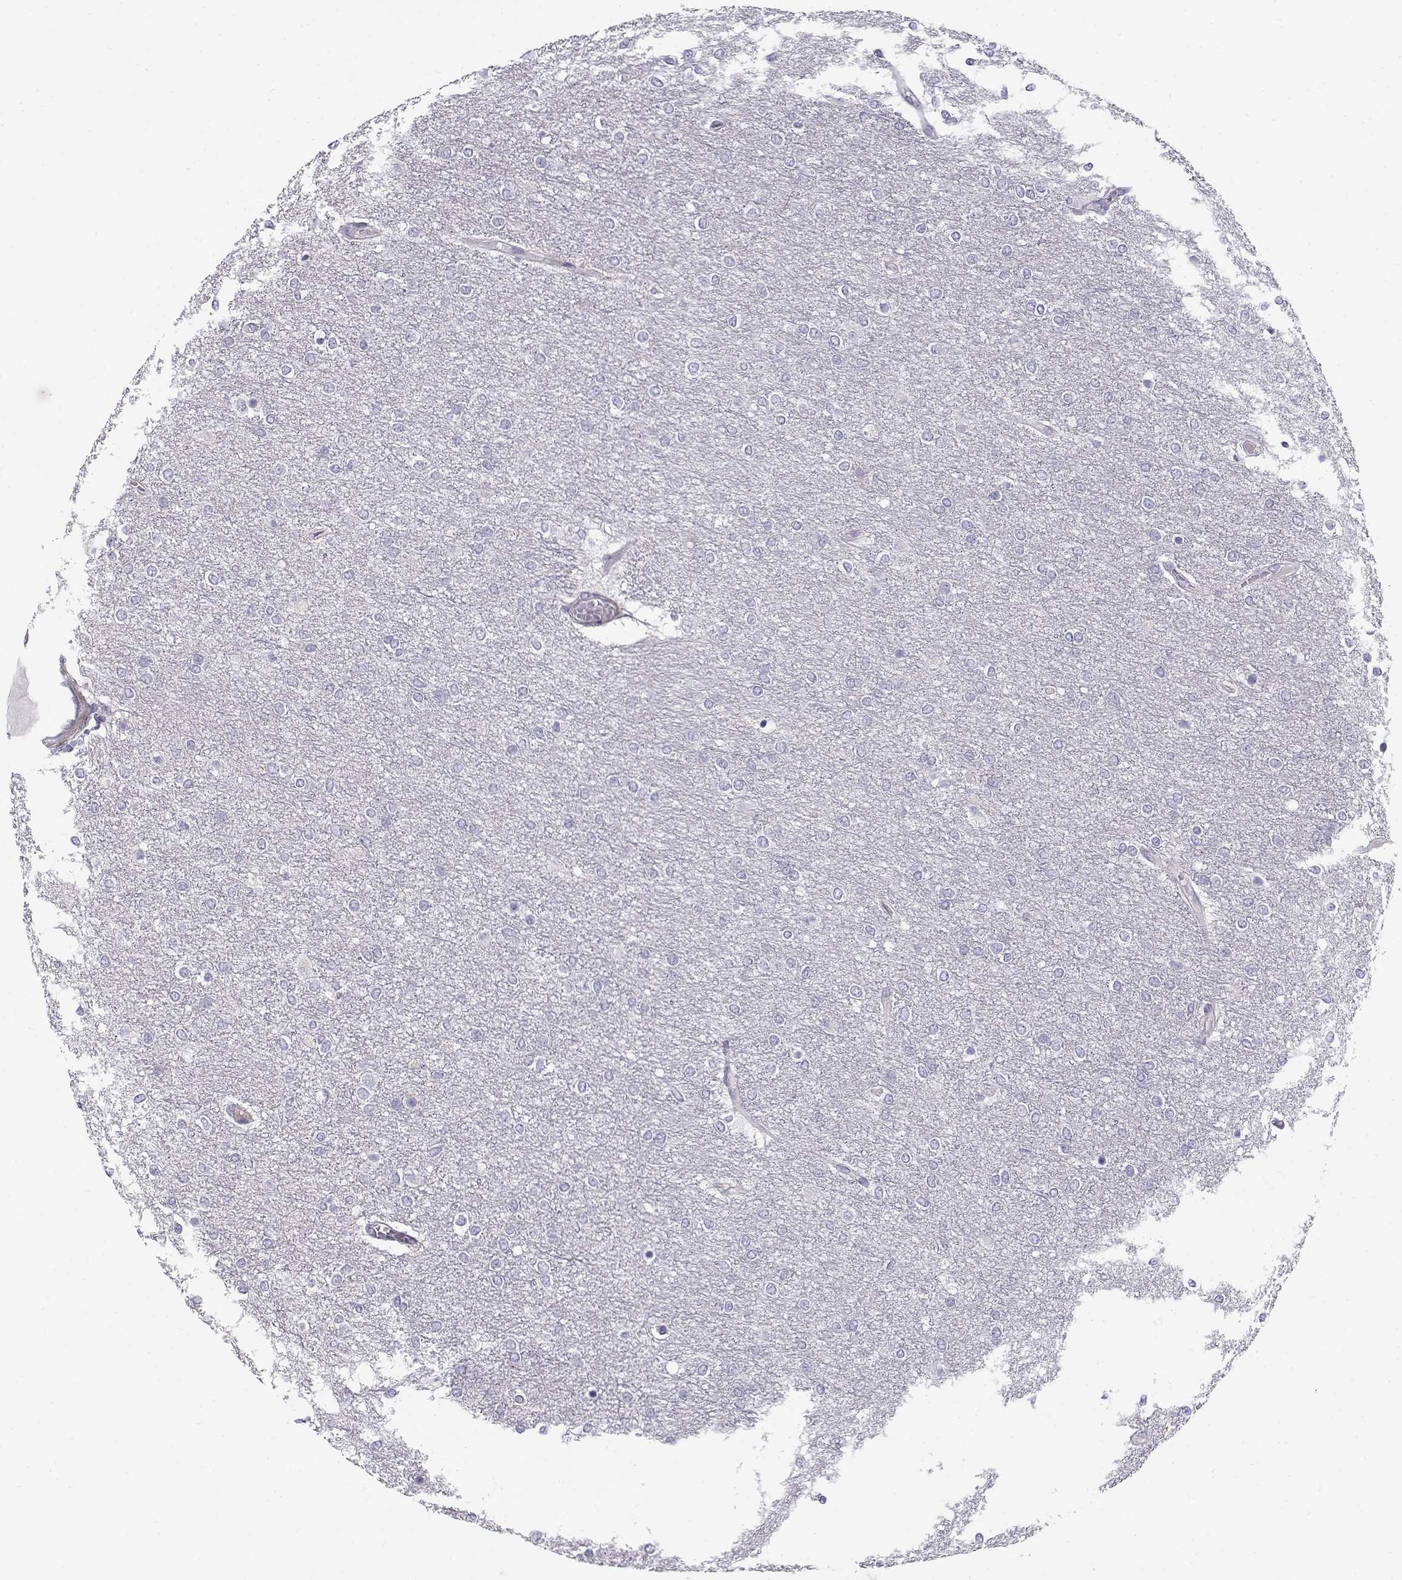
{"staining": {"intensity": "negative", "quantity": "none", "location": "none"}, "tissue": "glioma", "cell_type": "Tumor cells", "image_type": "cancer", "snomed": [{"axis": "morphology", "description": "Glioma, malignant, High grade"}, {"axis": "topography", "description": "Brain"}], "caption": "The immunohistochemistry (IHC) histopathology image has no significant positivity in tumor cells of glioma tissue. The staining is performed using DAB brown chromogen with nuclei counter-stained in using hematoxylin.", "gene": "CREB3L3", "patient": {"sex": "female", "age": 61}}